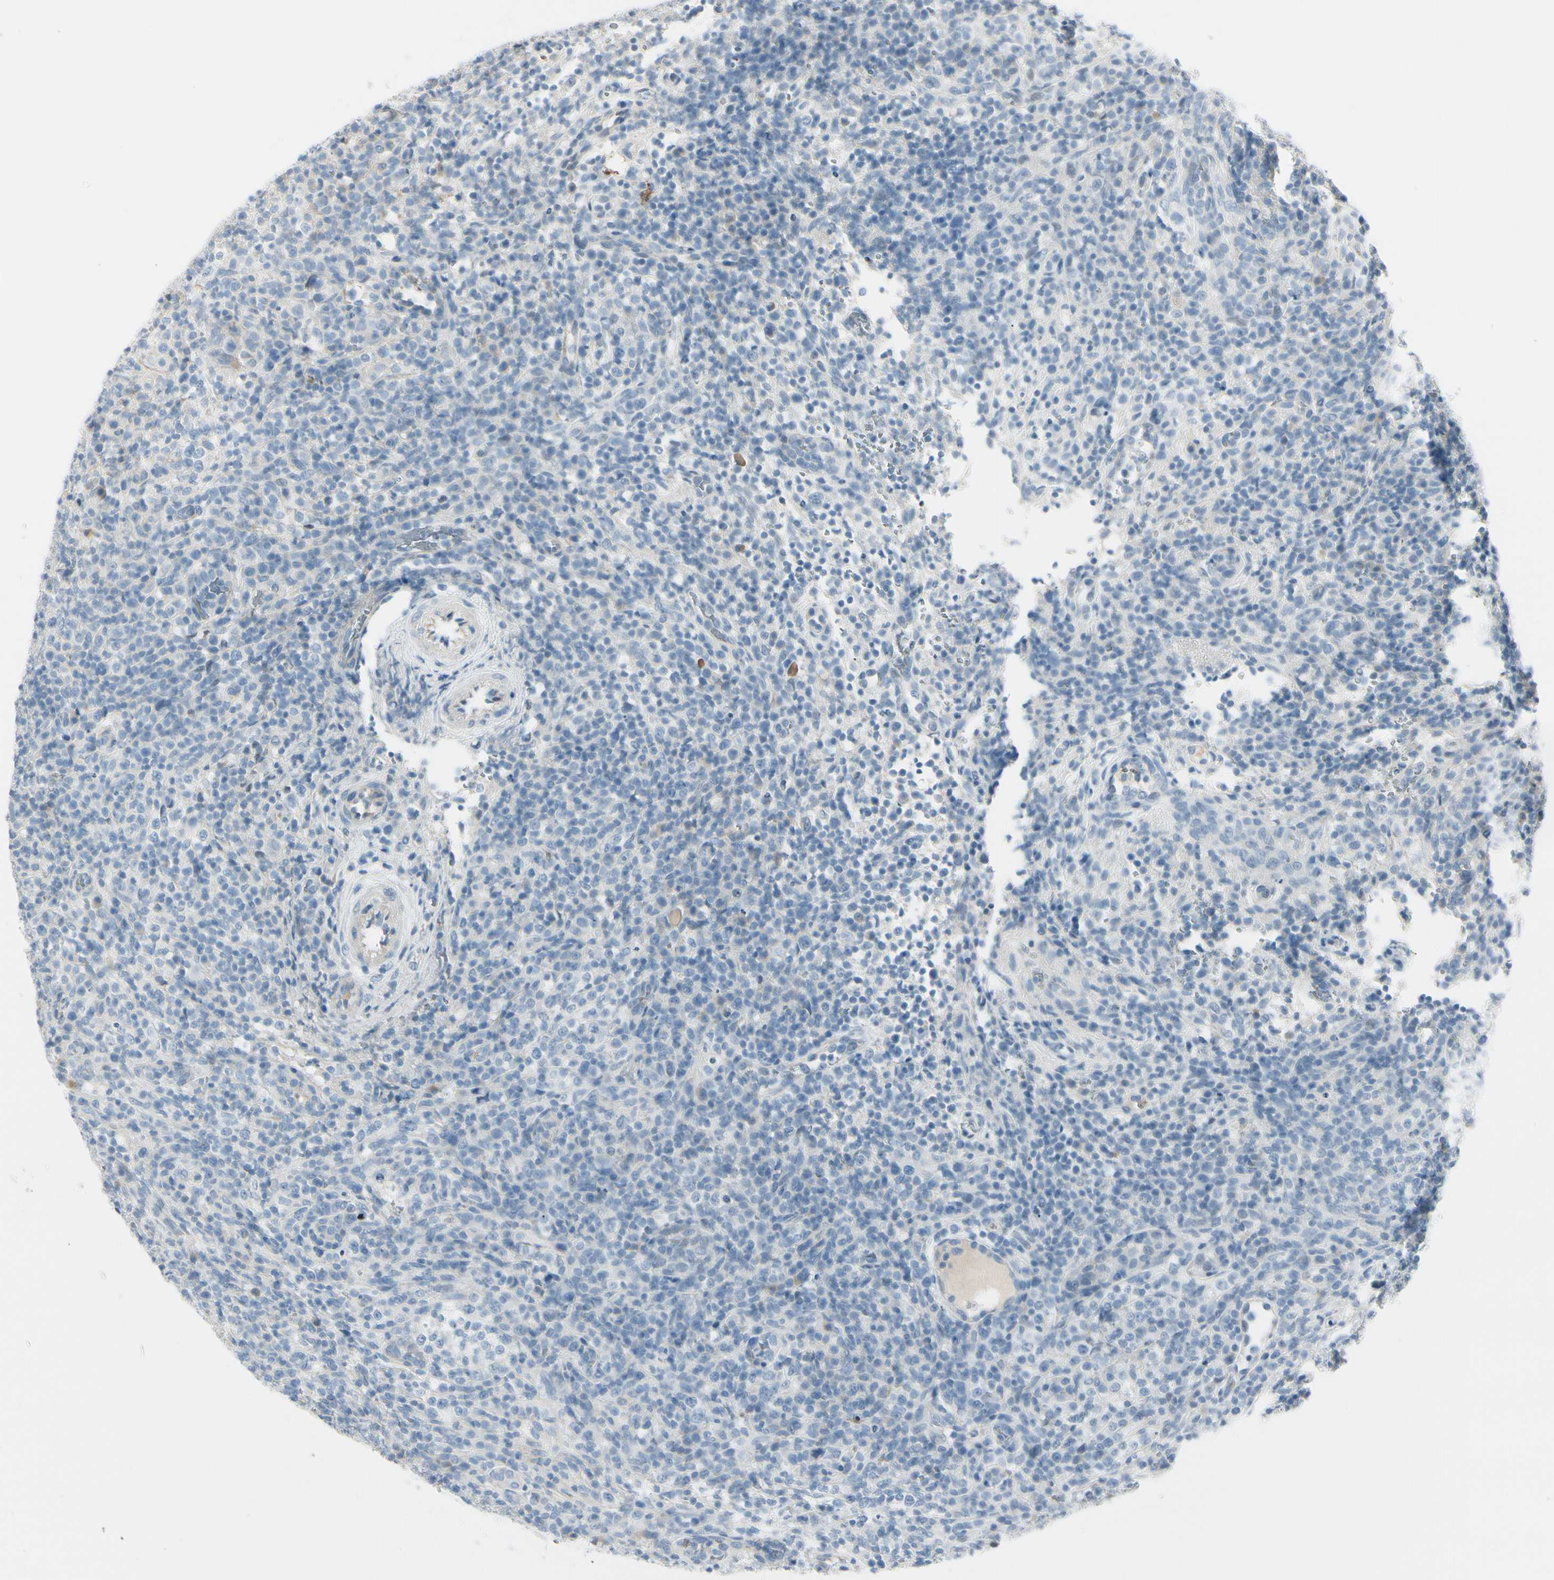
{"staining": {"intensity": "negative", "quantity": "none", "location": "none"}, "tissue": "lymphoma", "cell_type": "Tumor cells", "image_type": "cancer", "snomed": [{"axis": "morphology", "description": "Malignant lymphoma, non-Hodgkin's type, High grade"}, {"axis": "topography", "description": "Lymph node"}], "caption": "Protein analysis of high-grade malignant lymphoma, non-Hodgkin's type exhibits no significant staining in tumor cells. Nuclei are stained in blue.", "gene": "CDHR5", "patient": {"sex": "female", "age": 76}}